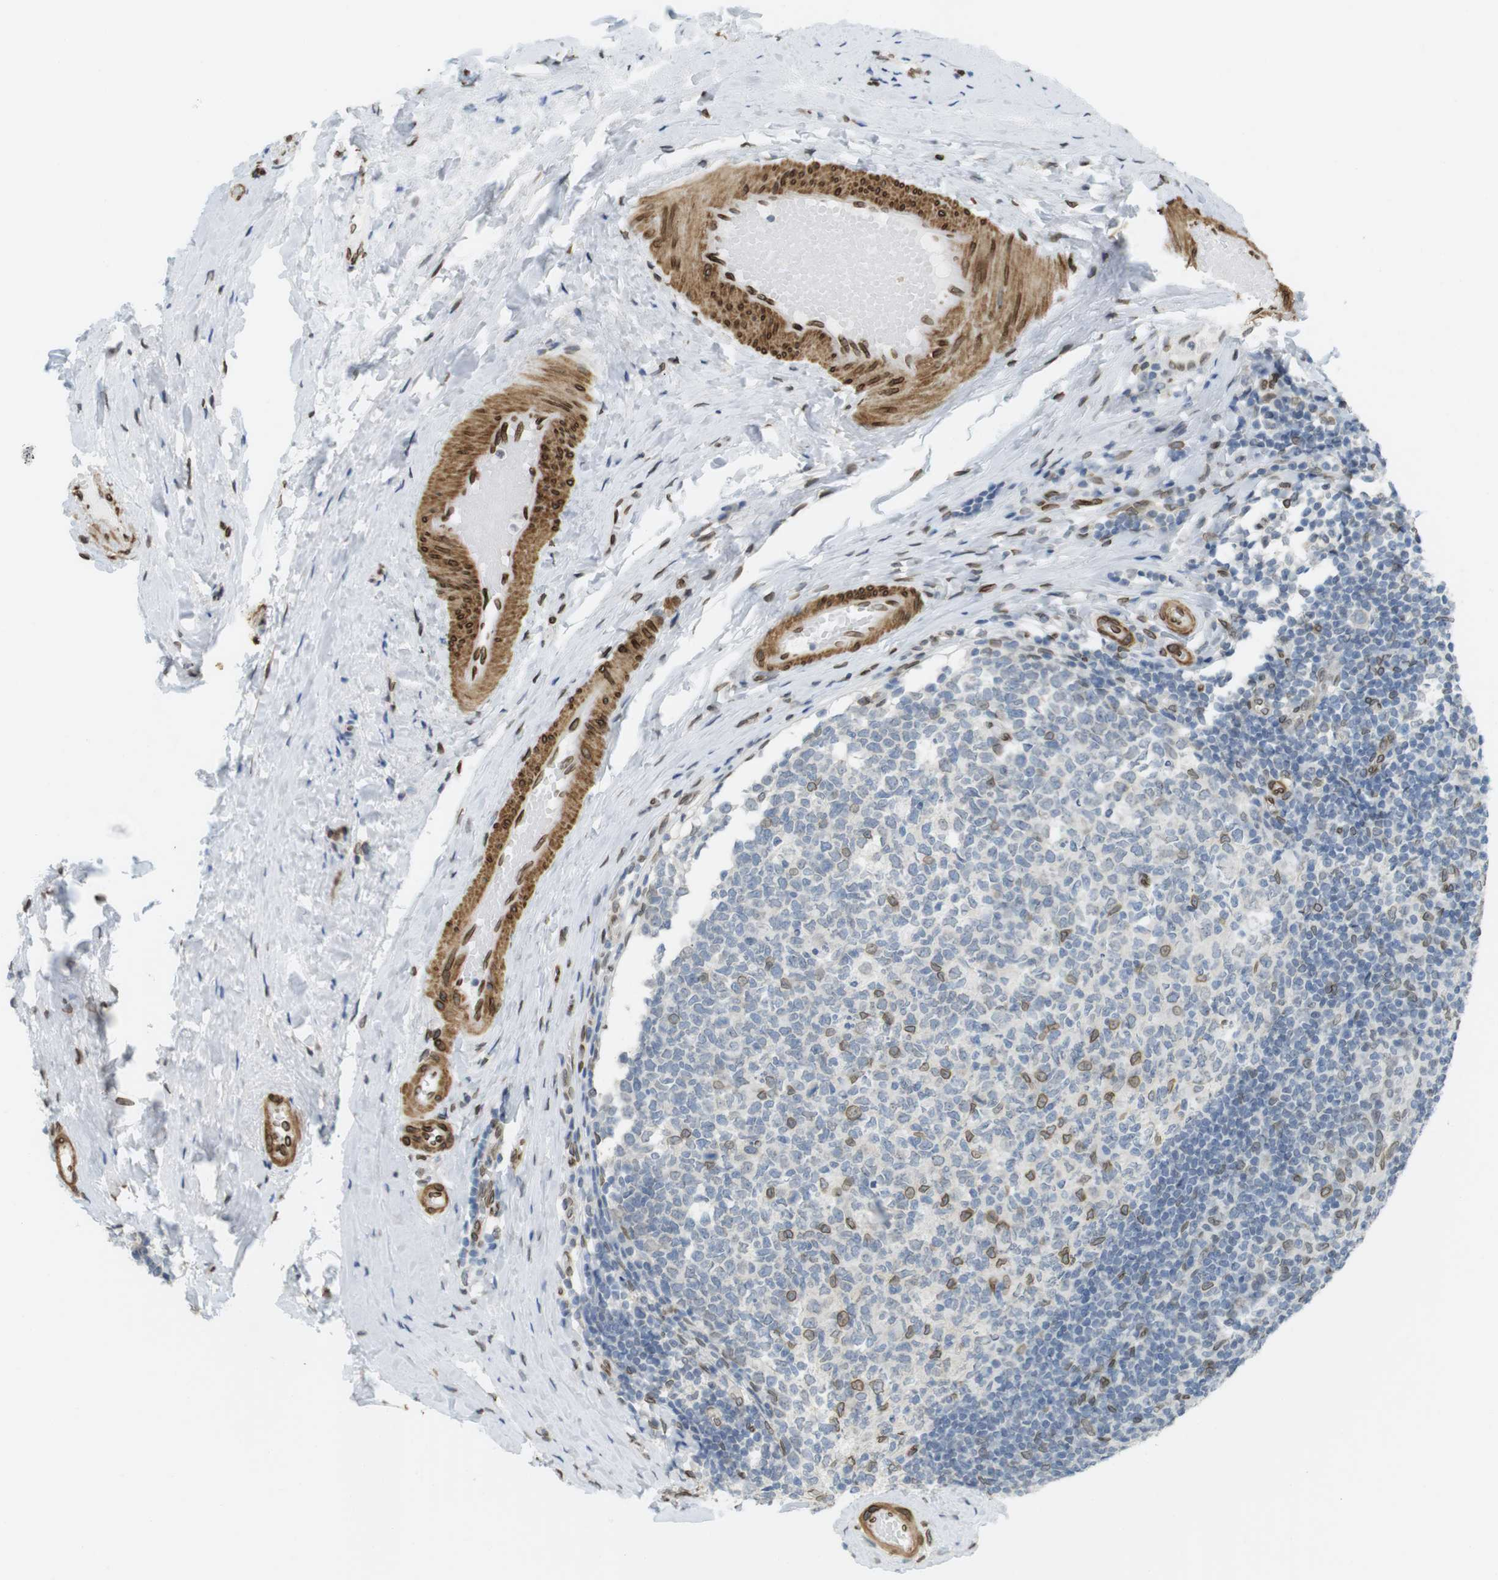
{"staining": {"intensity": "moderate", "quantity": "<25%", "location": "cytoplasmic/membranous,nuclear"}, "tissue": "tonsil", "cell_type": "Germinal center cells", "image_type": "normal", "snomed": [{"axis": "morphology", "description": "Normal tissue, NOS"}, {"axis": "topography", "description": "Tonsil"}], "caption": "High-power microscopy captured an immunohistochemistry micrograph of normal tonsil, revealing moderate cytoplasmic/membranous,nuclear expression in about <25% of germinal center cells.", "gene": "ARL6IP6", "patient": {"sex": "female", "age": 19}}